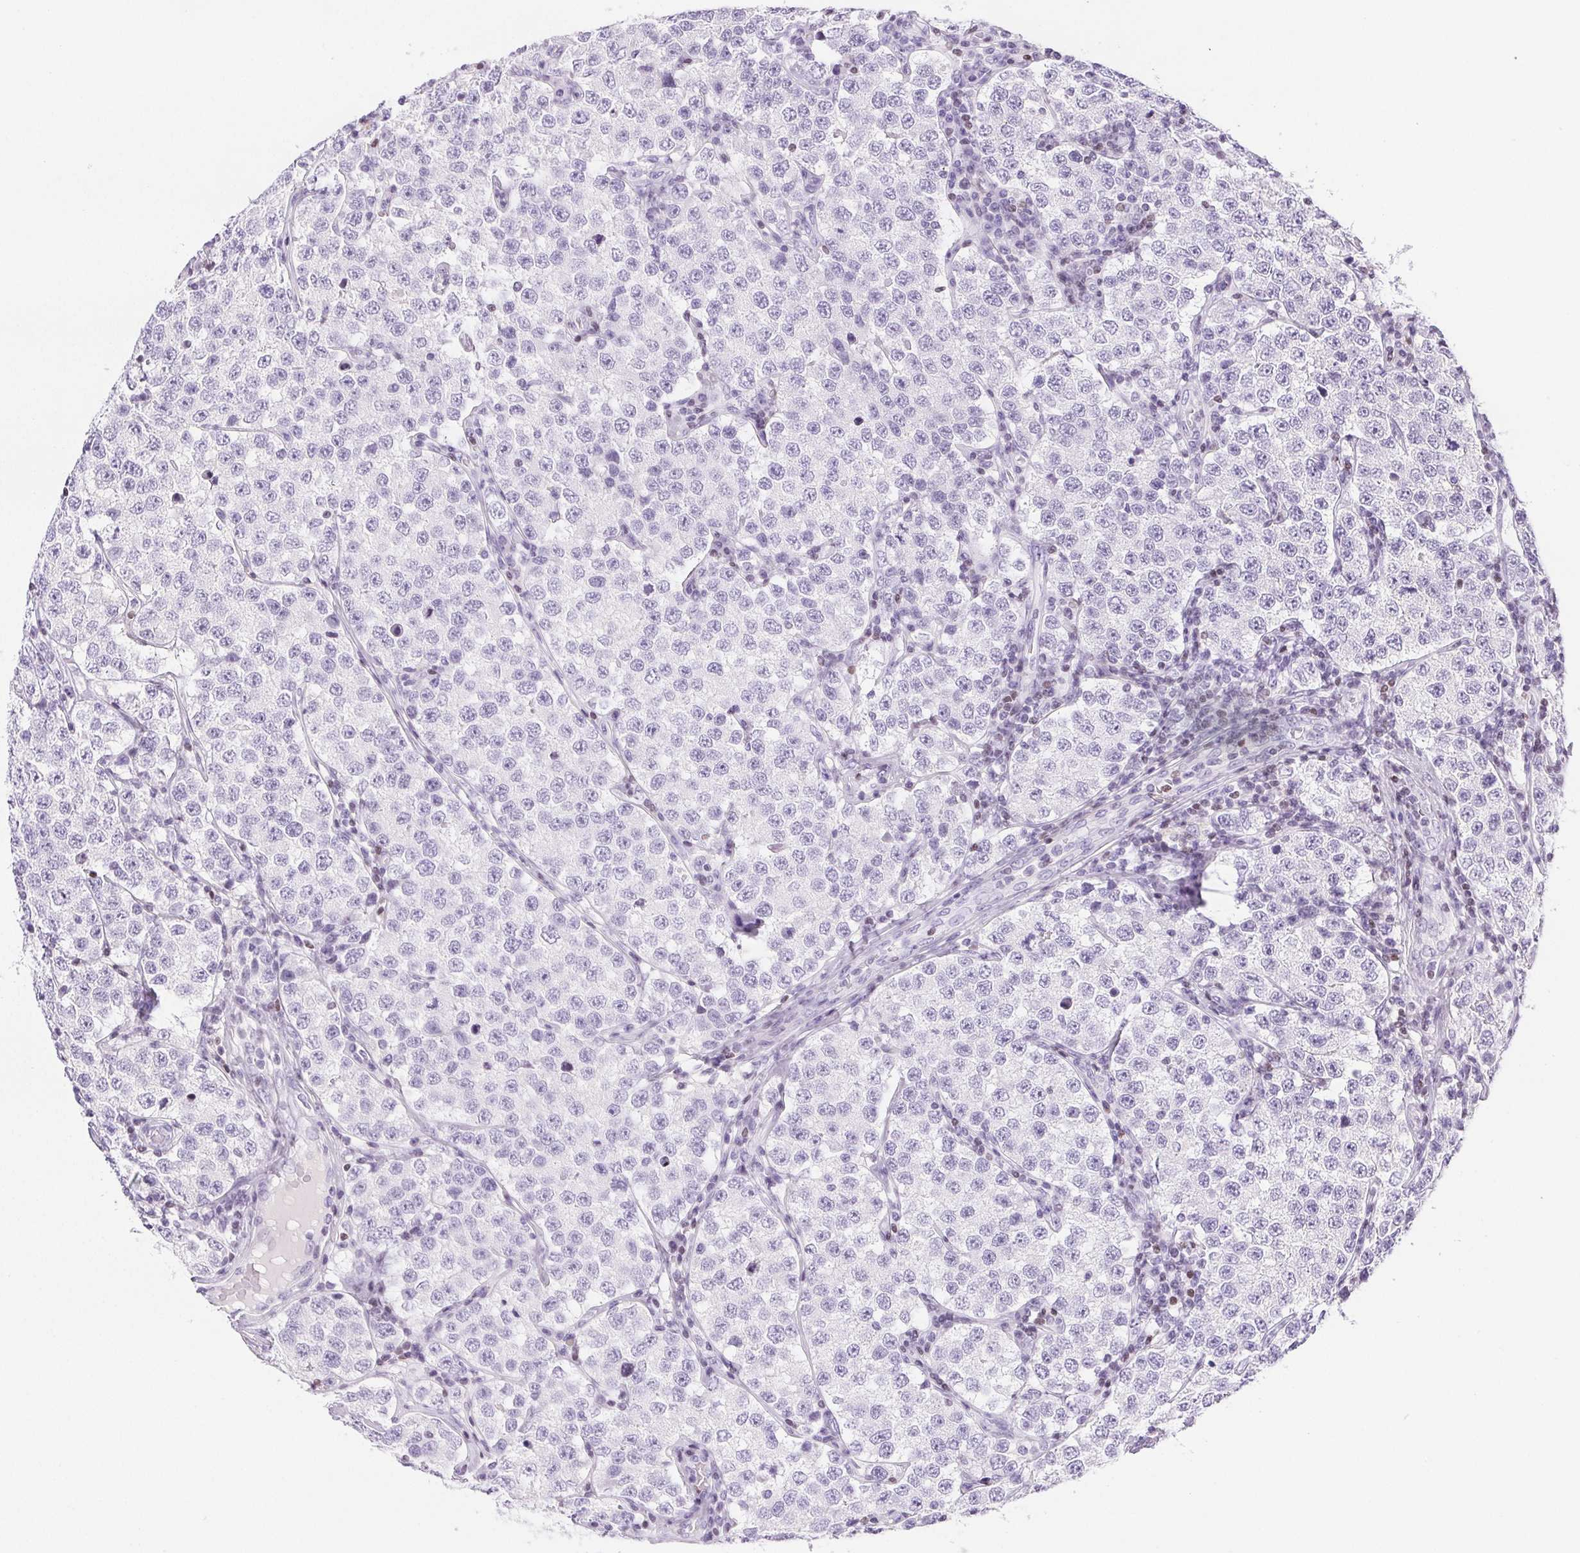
{"staining": {"intensity": "negative", "quantity": "none", "location": "none"}, "tissue": "testis cancer", "cell_type": "Tumor cells", "image_type": "cancer", "snomed": [{"axis": "morphology", "description": "Seminoma, NOS"}, {"axis": "topography", "description": "Testis"}], "caption": "IHC image of neoplastic tissue: seminoma (testis) stained with DAB (3,3'-diaminobenzidine) reveals no significant protein positivity in tumor cells.", "gene": "BEND2", "patient": {"sex": "male", "age": 34}}